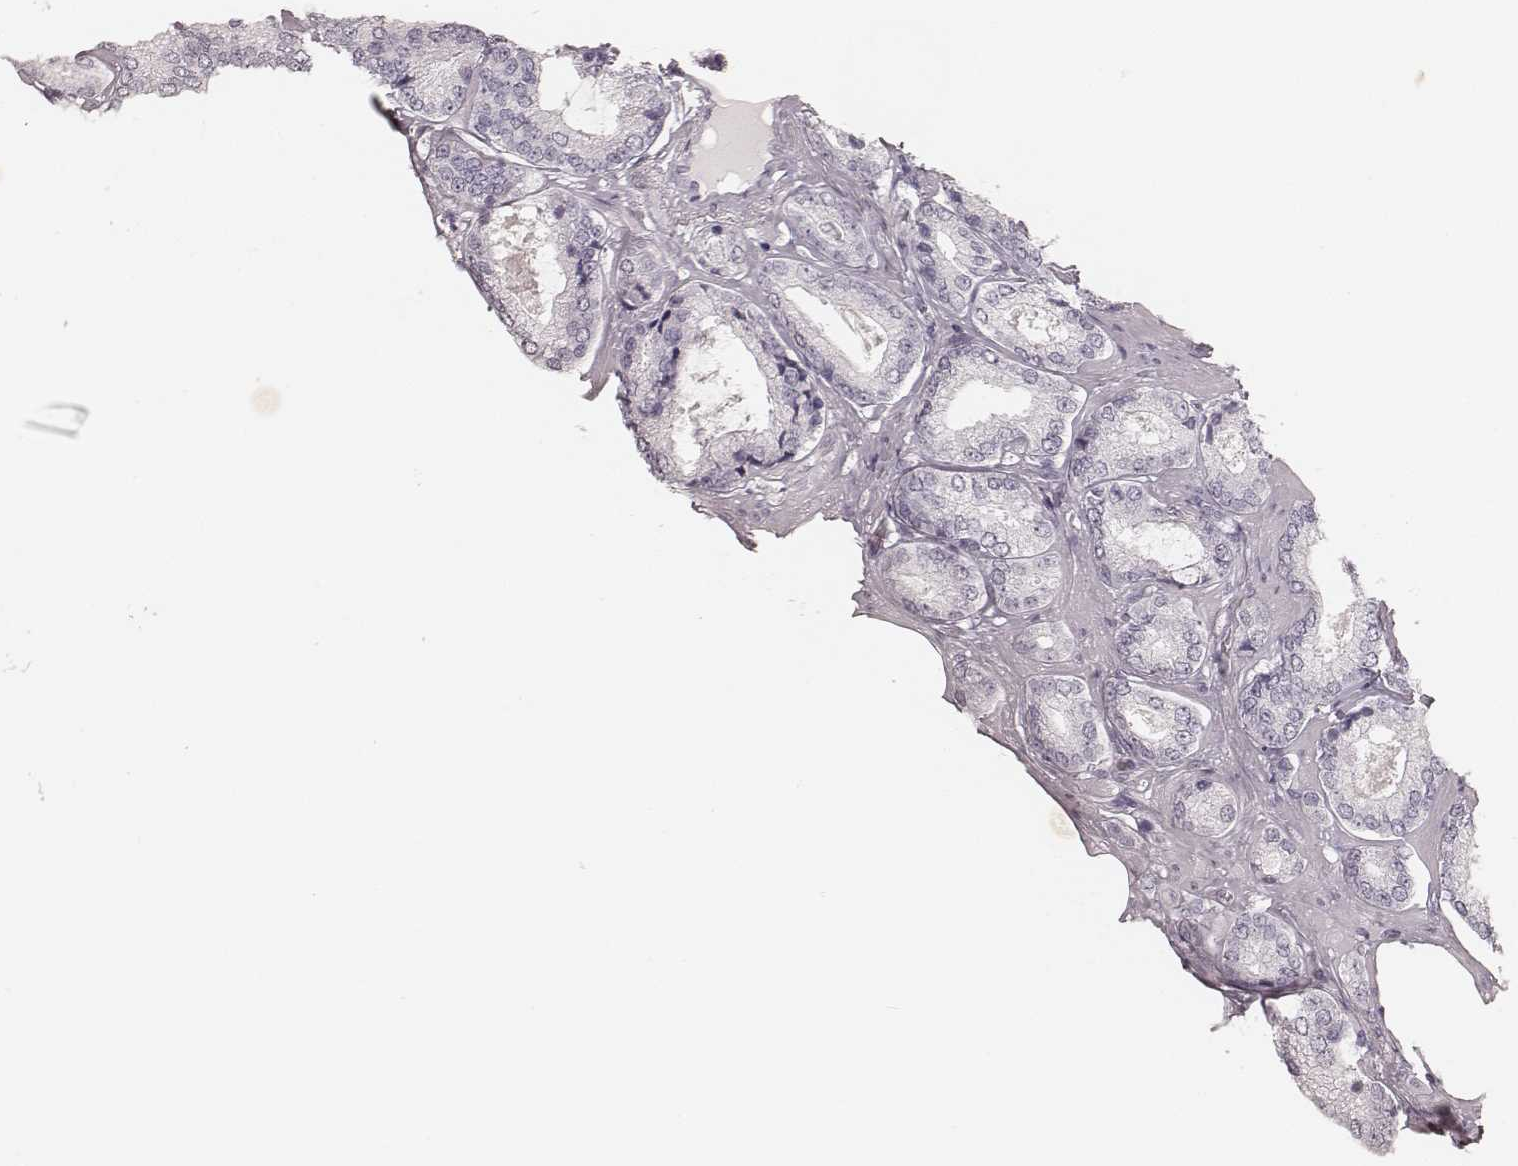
{"staining": {"intensity": "negative", "quantity": "none", "location": "none"}, "tissue": "prostate cancer", "cell_type": "Tumor cells", "image_type": "cancer", "snomed": [{"axis": "morphology", "description": "Adenocarcinoma, Low grade"}, {"axis": "topography", "description": "Prostate"}], "caption": "An immunohistochemistry photomicrograph of prostate cancer is shown. There is no staining in tumor cells of prostate cancer.", "gene": "KRT82", "patient": {"sex": "male", "age": 56}}